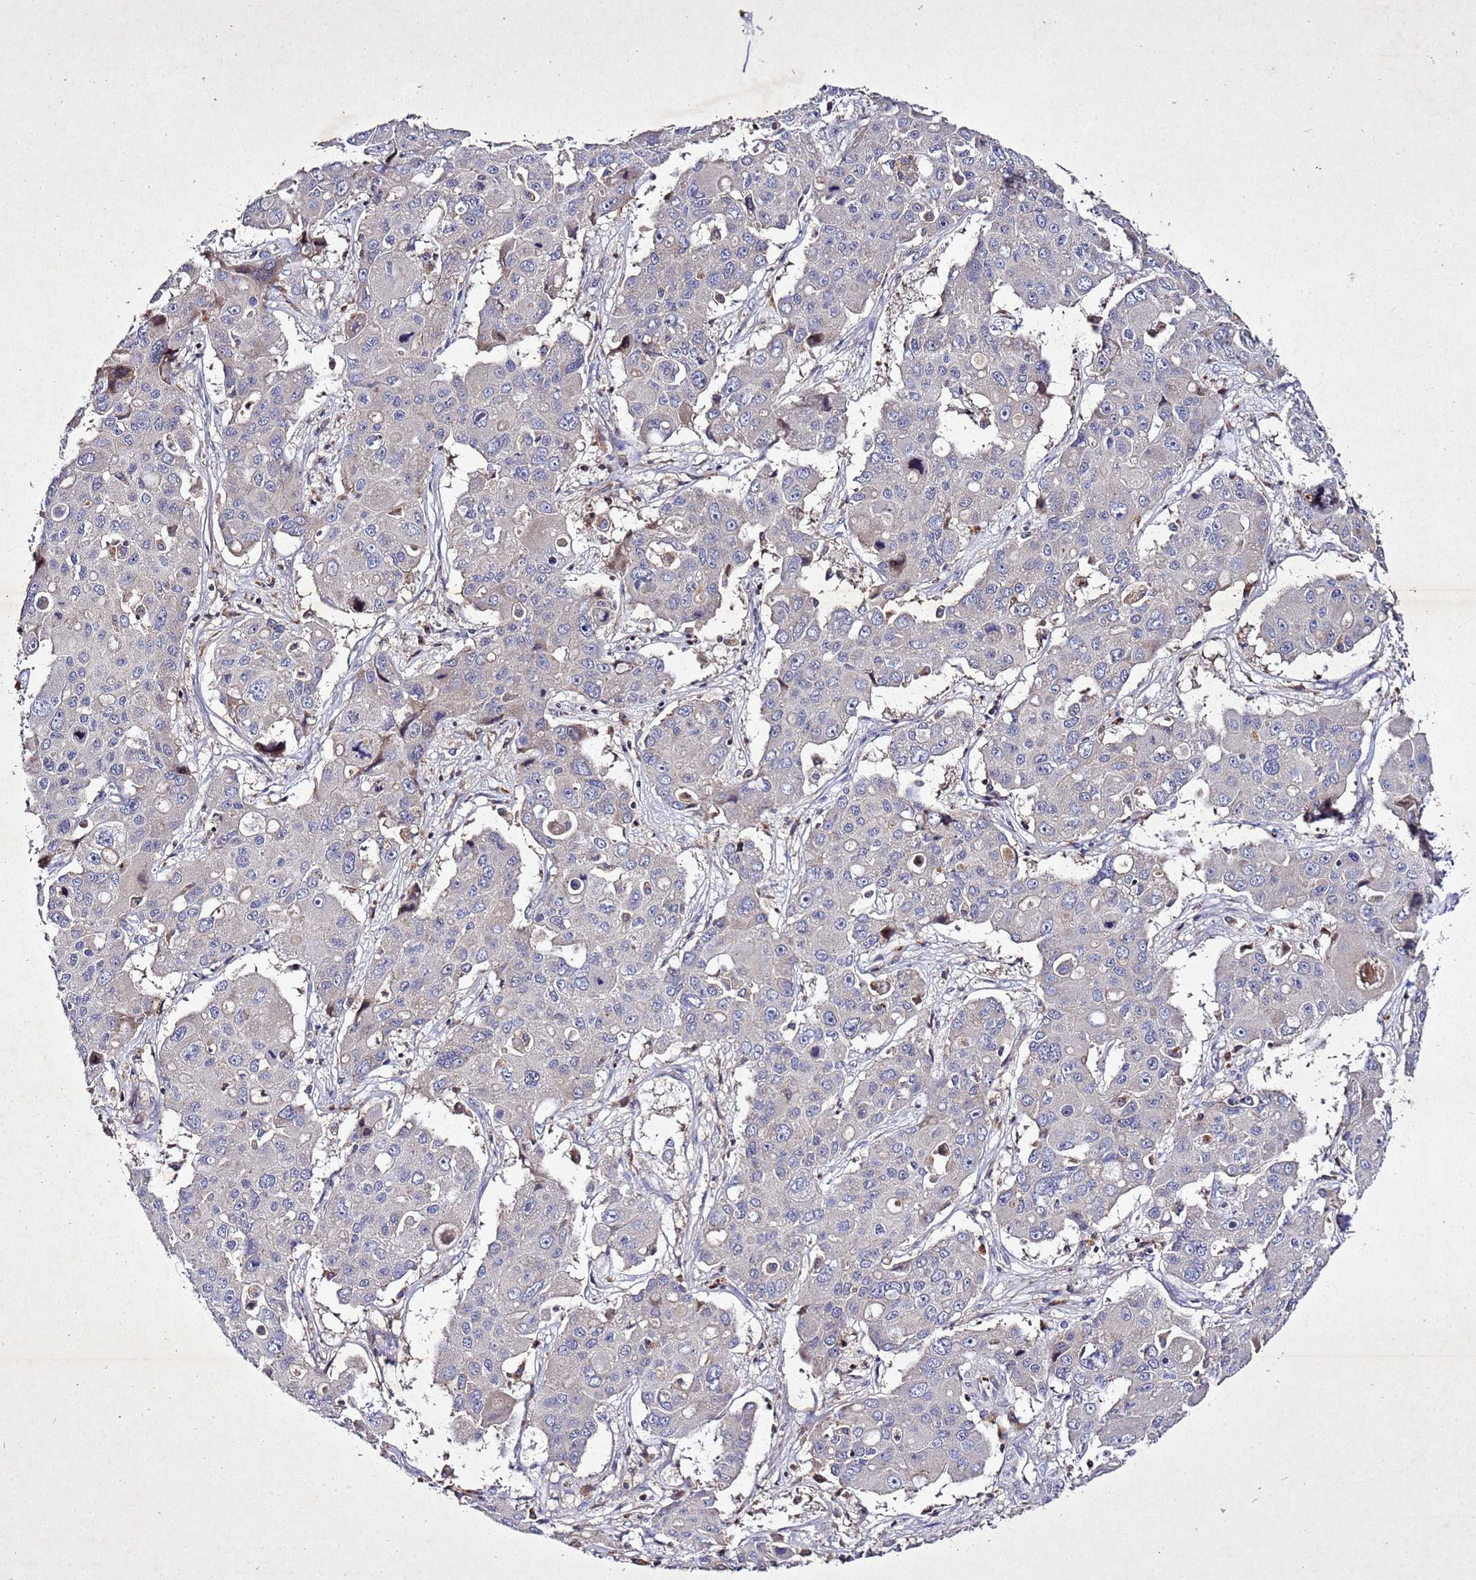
{"staining": {"intensity": "negative", "quantity": "none", "location": "none"}, "tissue": "liver cancer", "cell_type": "Tumor cells", "image_type": "cancer", "snomed": [{"axis": "morphology", "description": "Cholangiocarcinoma"}, {"axis": "topography", "description": "Liver"}], "caption": "Tumor cells are negative for brown protein staining in liver cancer (cholangiocarcinoma).", "gene": "SV2B", "patient": {"sex": "male", "age": 67}}